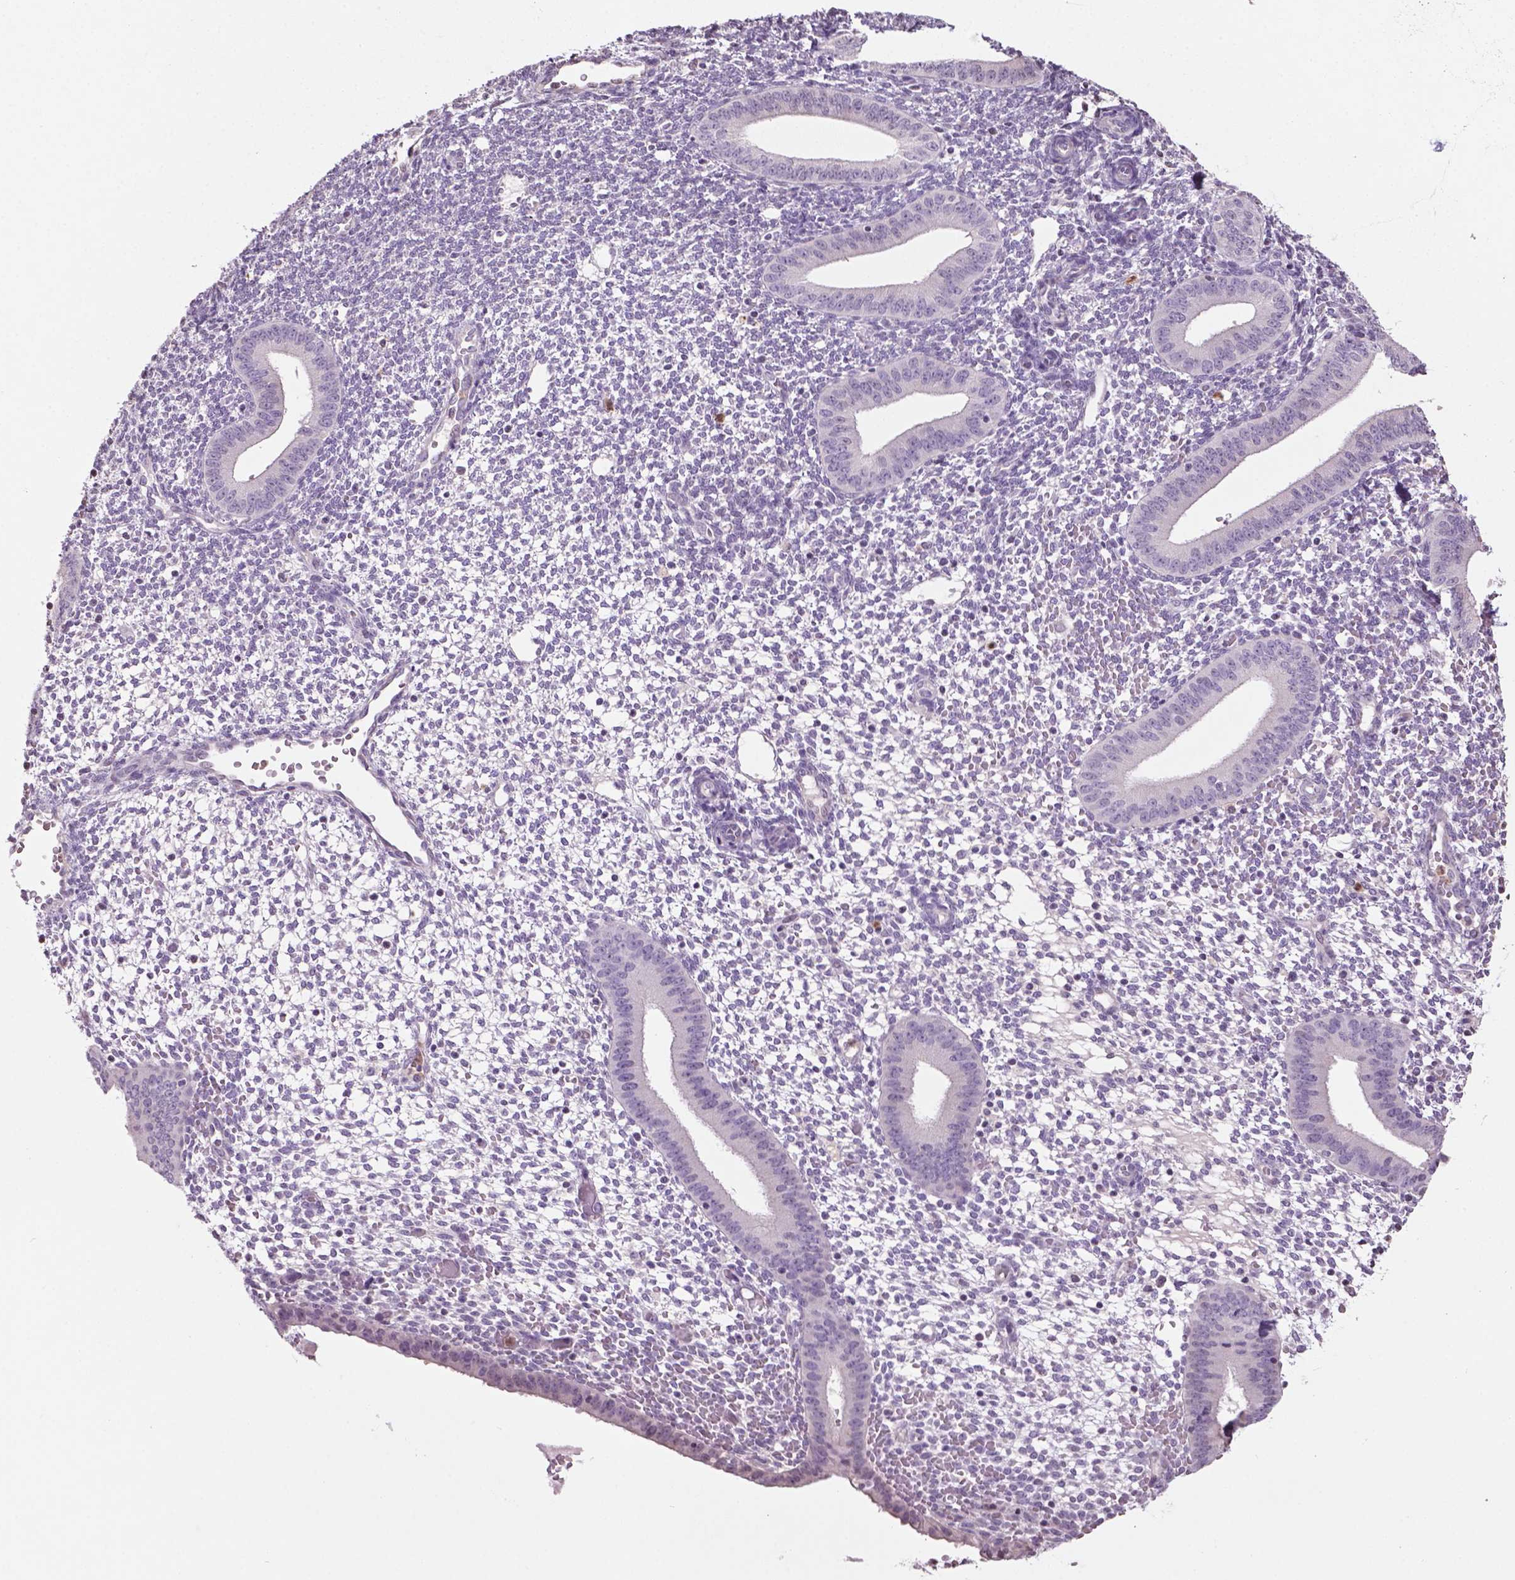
{"staining": {"intensity": "negative", "quantity": "none", "location": "none"}, "tissue": "endometrium", "cell_type": "Cells in endometrial stroma", "image_type": "normal", "snomed": [{"axis": "morphology", "description": "Normal tissue, NOS"}, {"axis": "topography", "description": "Endometrium"}], "caption": "Unremarkable endometrium was stained to show a protein in brown. There is no significant expression in cells in endometrial stroma. (Stains: DAB (3,3'-diaminobenzidine) immunohistochemistry (IHC) with hematoxylin counter stain, Microscopy: brightfield microscopy at high magnification).", "gene": "NTNG2", "patient": {"sex": "female", "age": 40}}